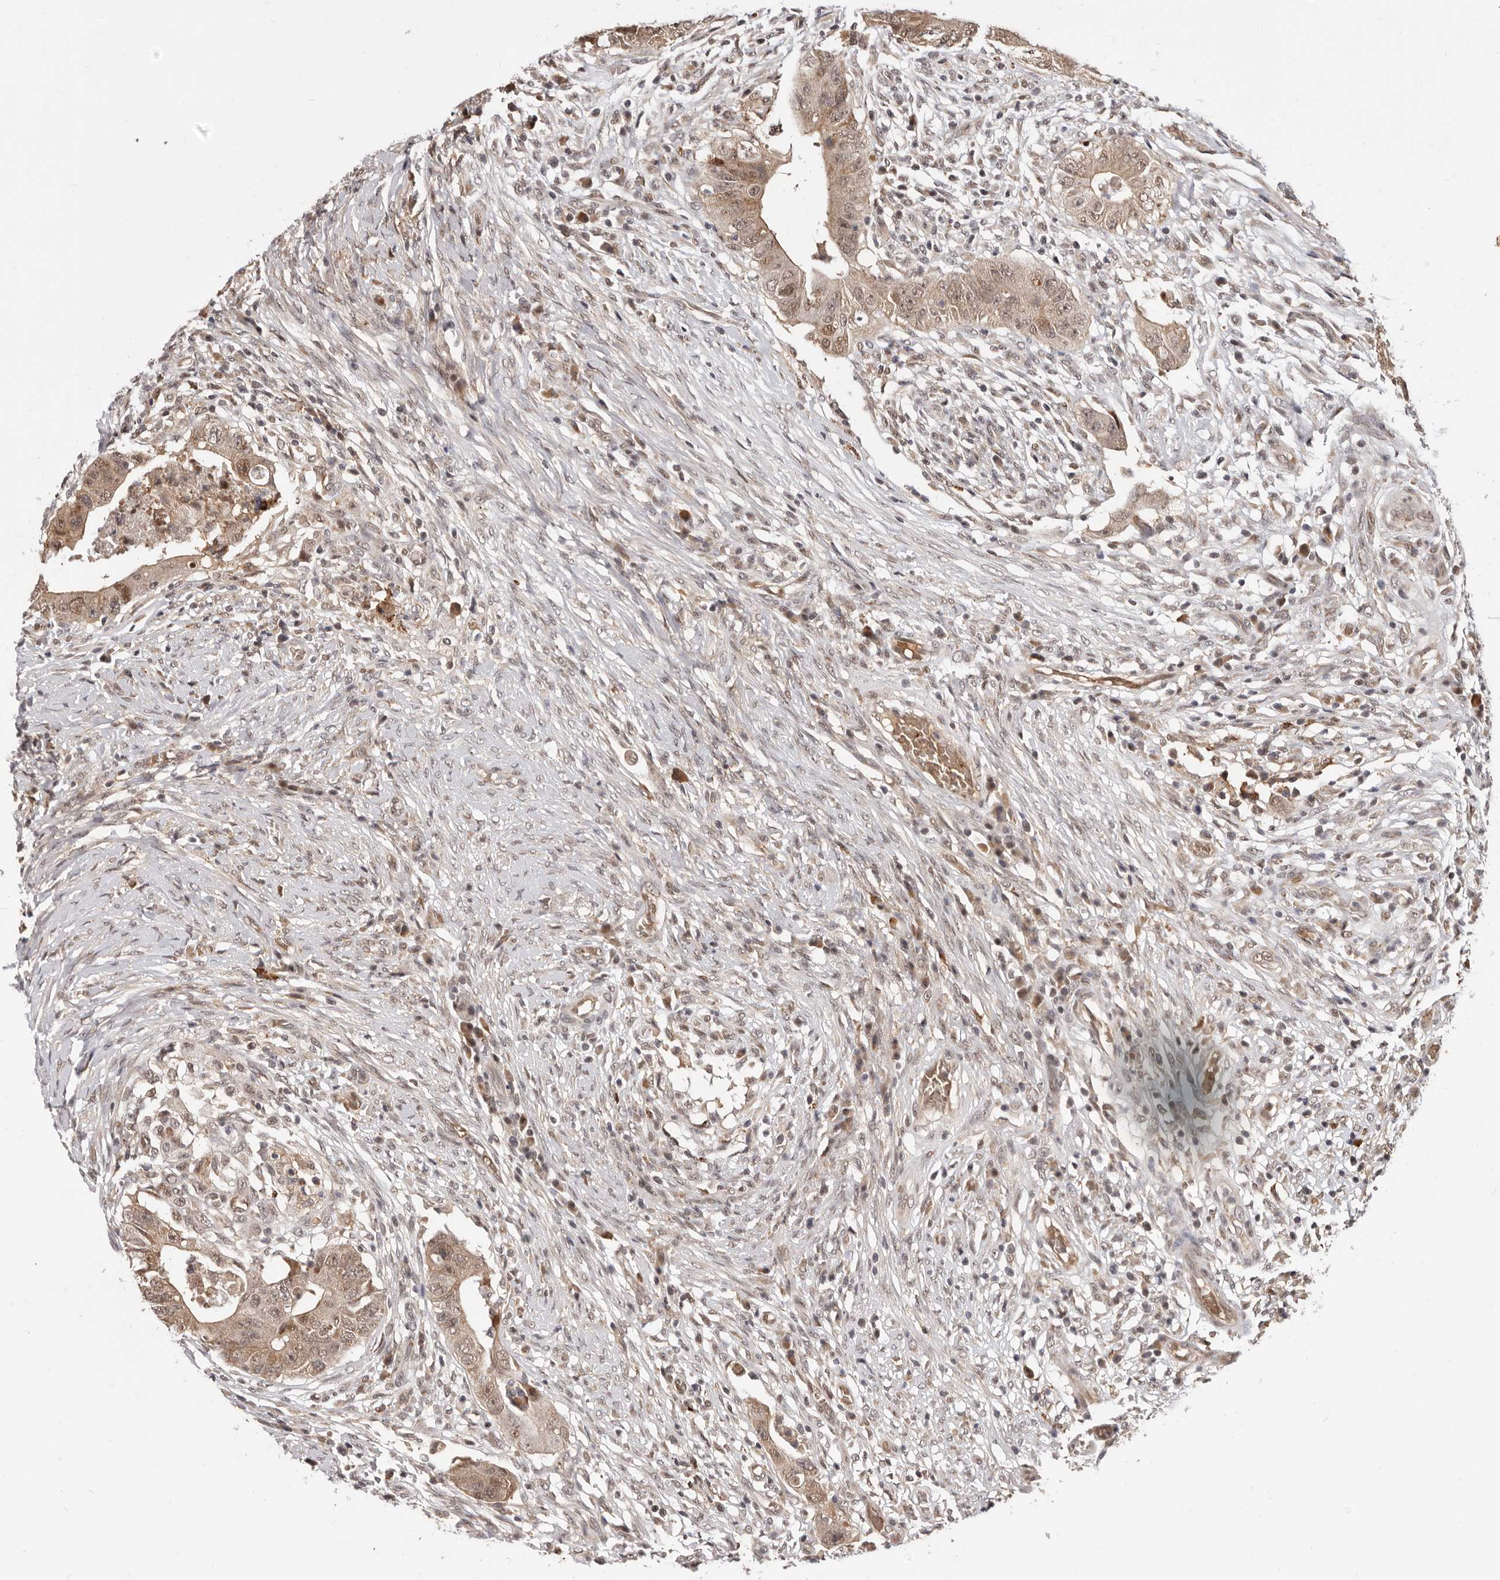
{"staining": {"intensity": "moderate", "quantity": ">75%", "location": "cytoplasmic/membranous,nuclear"}, "tissue": "colorectal cancer", "cell_type": "Tumor cells", "image_type": "cancer", "snomed": [{"axis": "morphology", "description": "Adenocarcinoma, NOS"}, {"axis": "topography", "description": "Rectum"}], "caption": "This is an image of immunohistochemistry staining of colorectal adenocarcinoma, which shows moderate staining in the cytoplasmic/membranous and nuclear of tumor cells.", "gene": "NCOA3", "patient": {"sex": "female", "age": 71}}